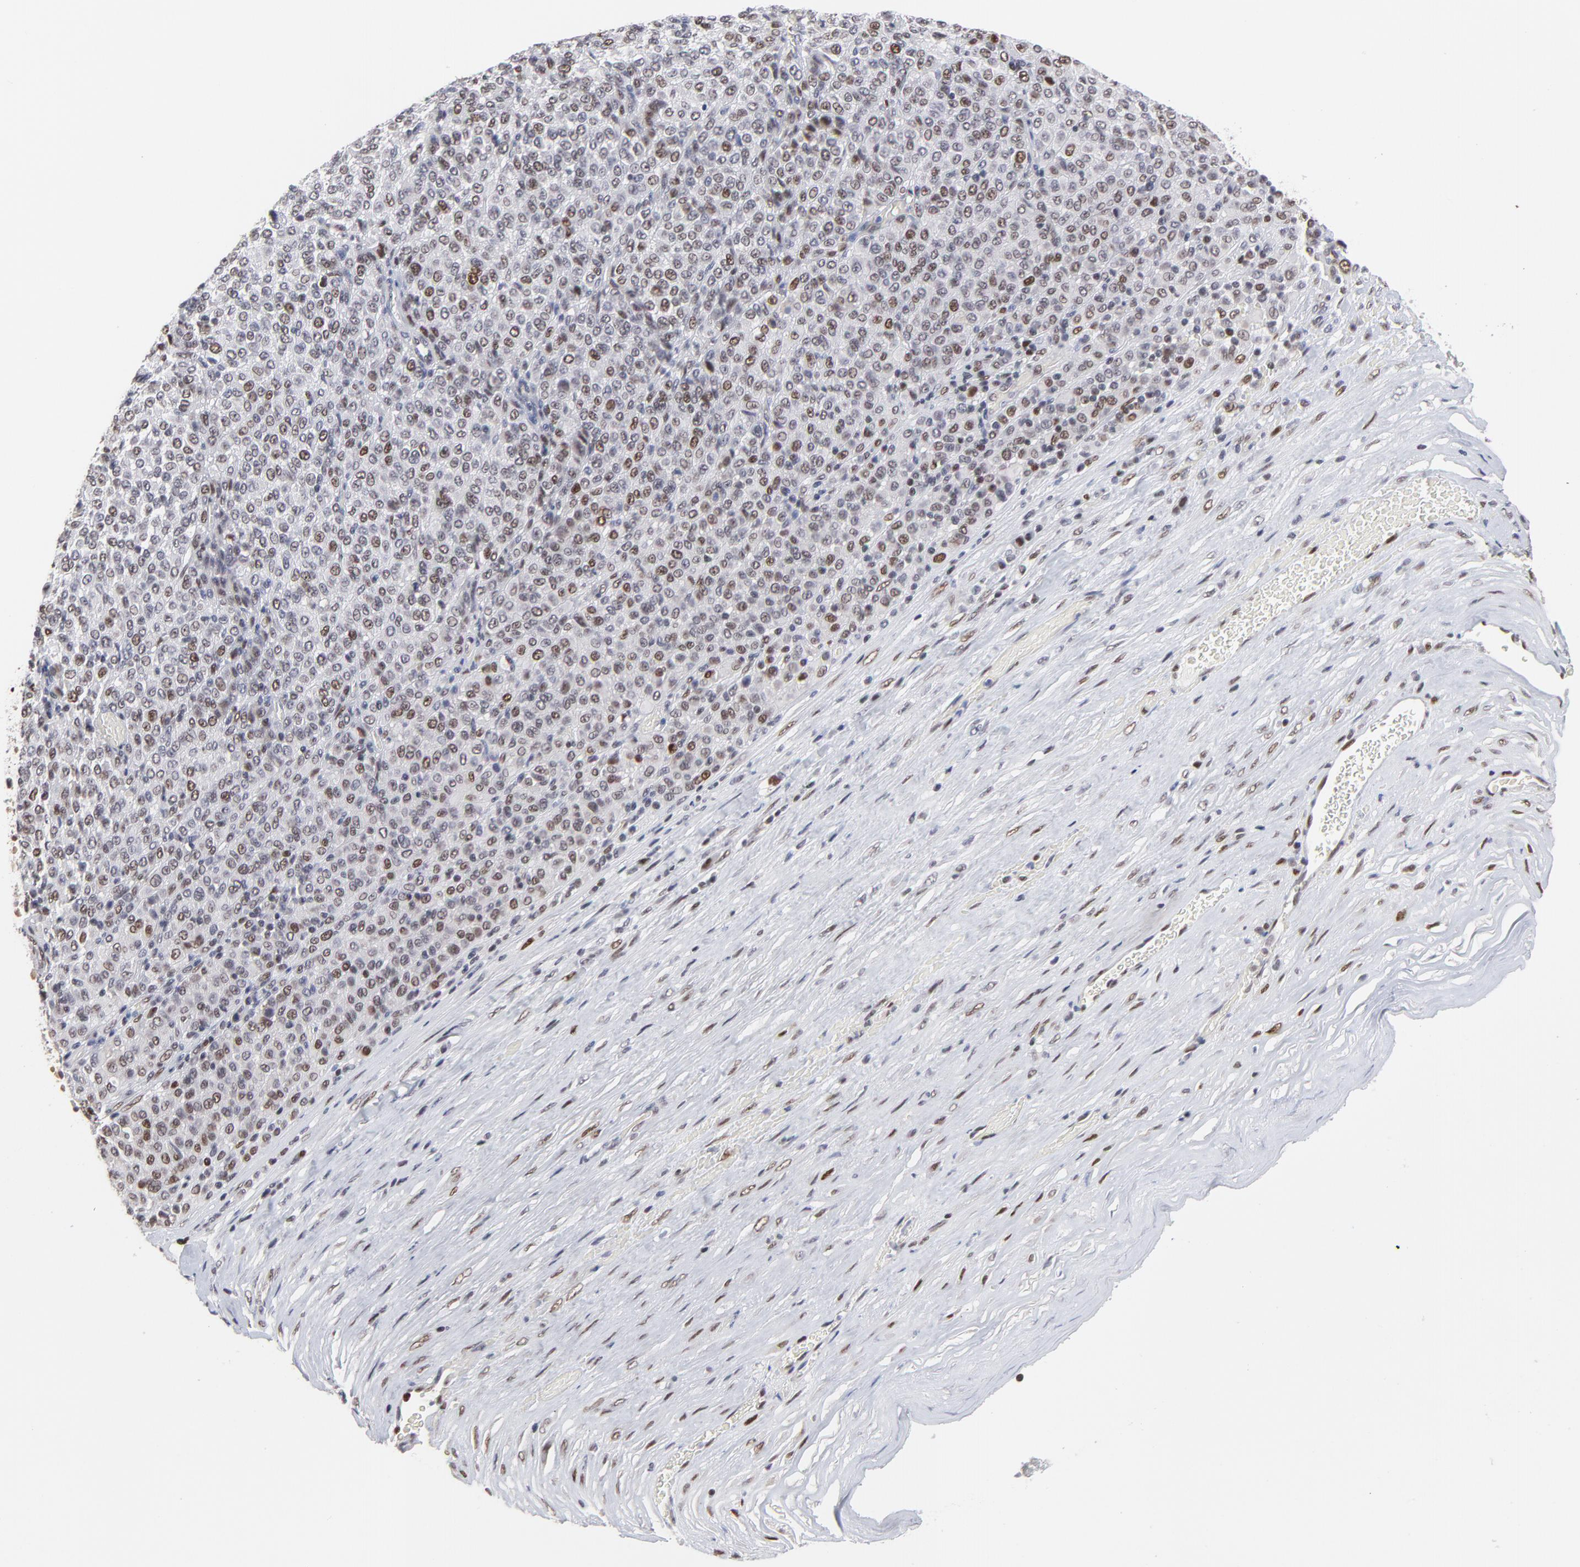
{"staining": {"intensity": "weak", "quantity": "25%-75%", "location": "nuclear"}, "tissue": "melanoma", "cell_type": "Tumor cells", "image_type": "cancer", "snomed": [{"axis": "morphology", "description": "Malignant melanoma, Metastatic site"}, {"axis": "topography", "description": "Pancreas"}], "caption": "Immunohistochemical staining of malignant melanoma (metastatic site) demonstrates low levels of weak nuclear expression in about 25%-75% of tumor cells. (Brightfield microscopy of DAB IHC at high magnification).", "gene": "OGFOD1", "patient": {"sex": "female", "age": 30}}